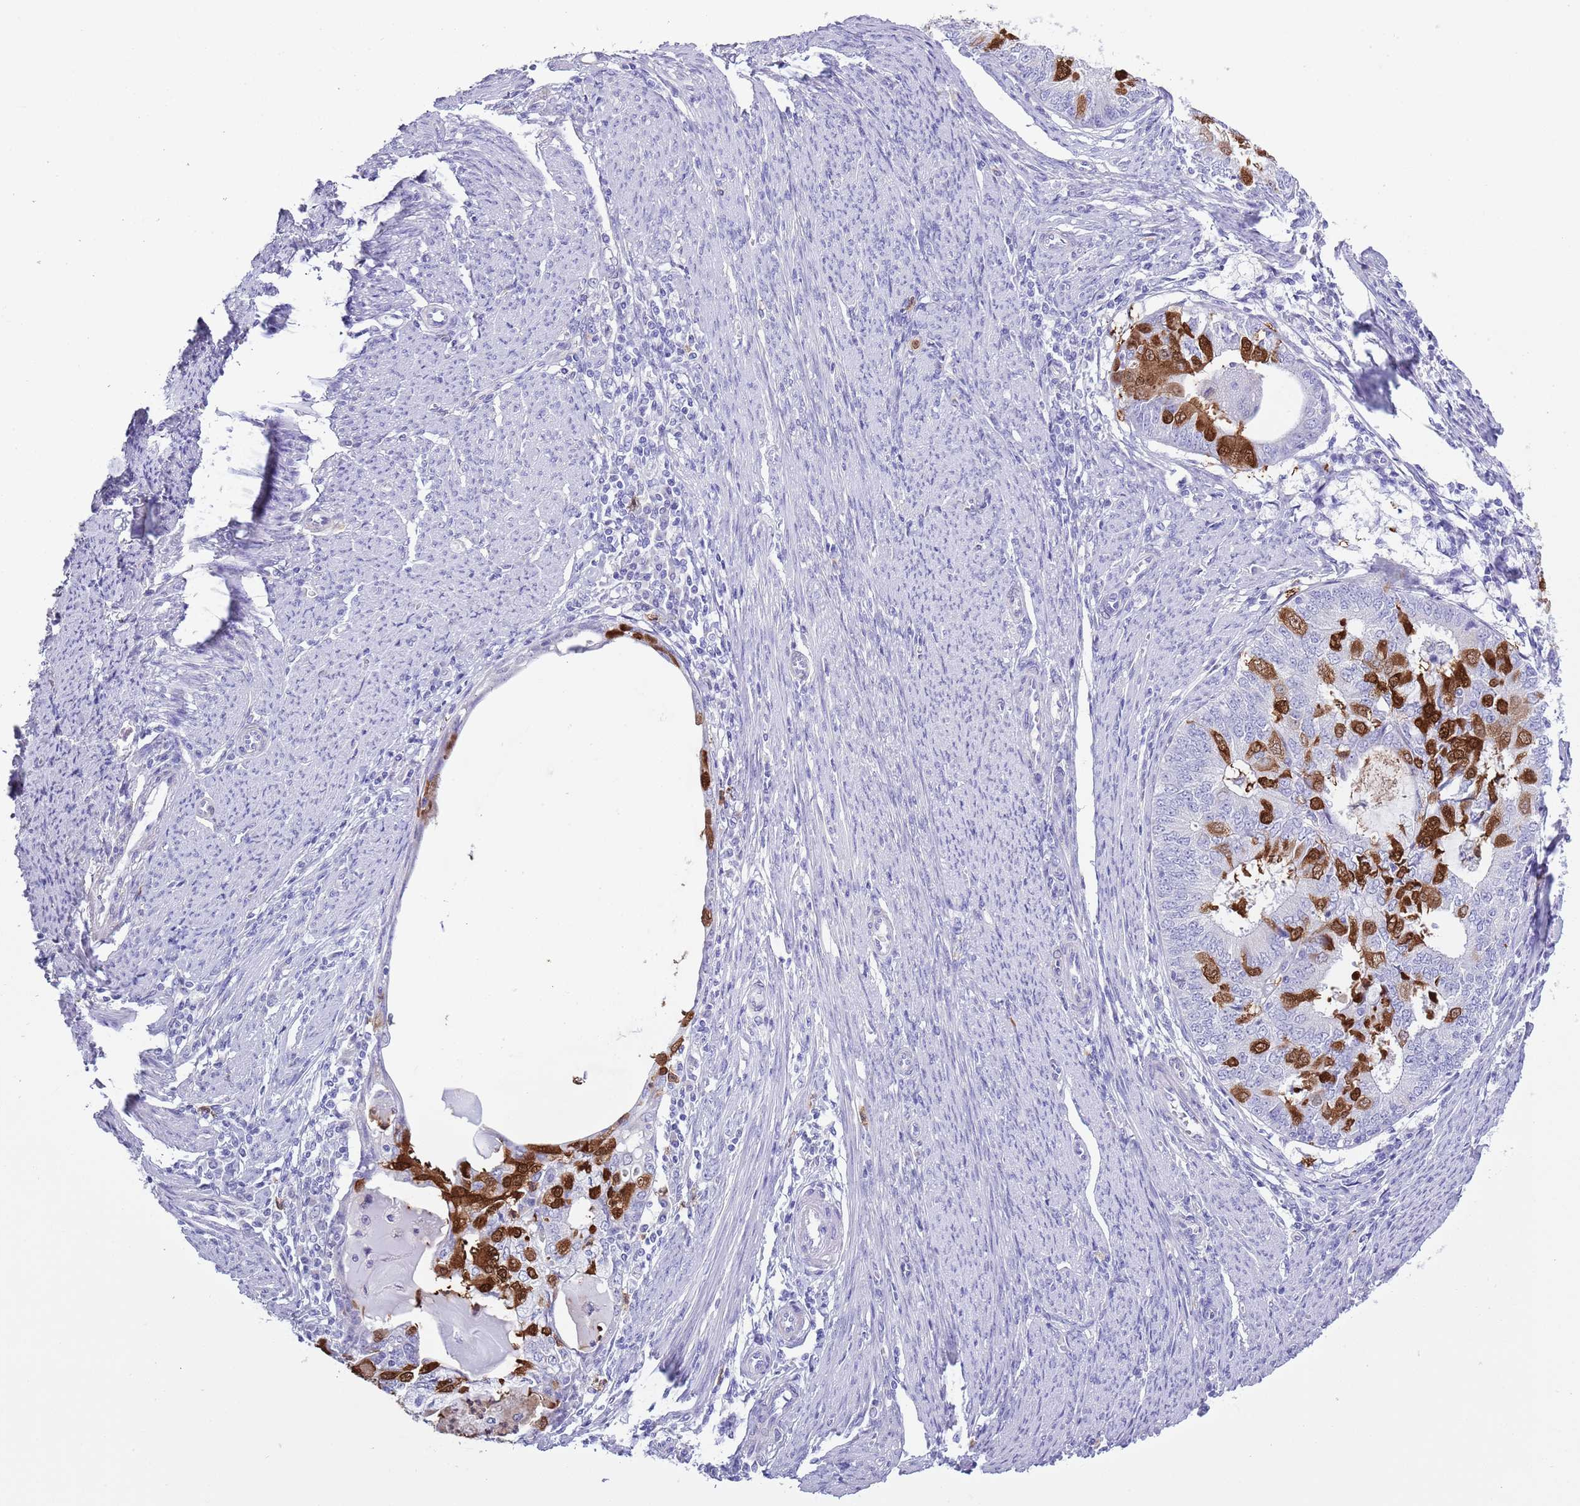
{"staining": {"intensity": "strong", "quantity": "25%-75%", "location": "cytoplasmic/membranous,nuclear"}, "tissue": "endometrial cancer", "cell_type": "Tumor cells", "image_type": "cancer", "snomed": [{"axis": "morphology", "description": "Adenocarcinoma, NOS"}, {"axis": "topography", "description": "Endometrium"}], "caption": "Adenocarcinoma (endometrial) stained for a protein shows strong cytoplasmic/membranous and nuclear positivity in tumor cells.", "gene": "ZFP2", "patient": {"sex": "female", "age": 57}}